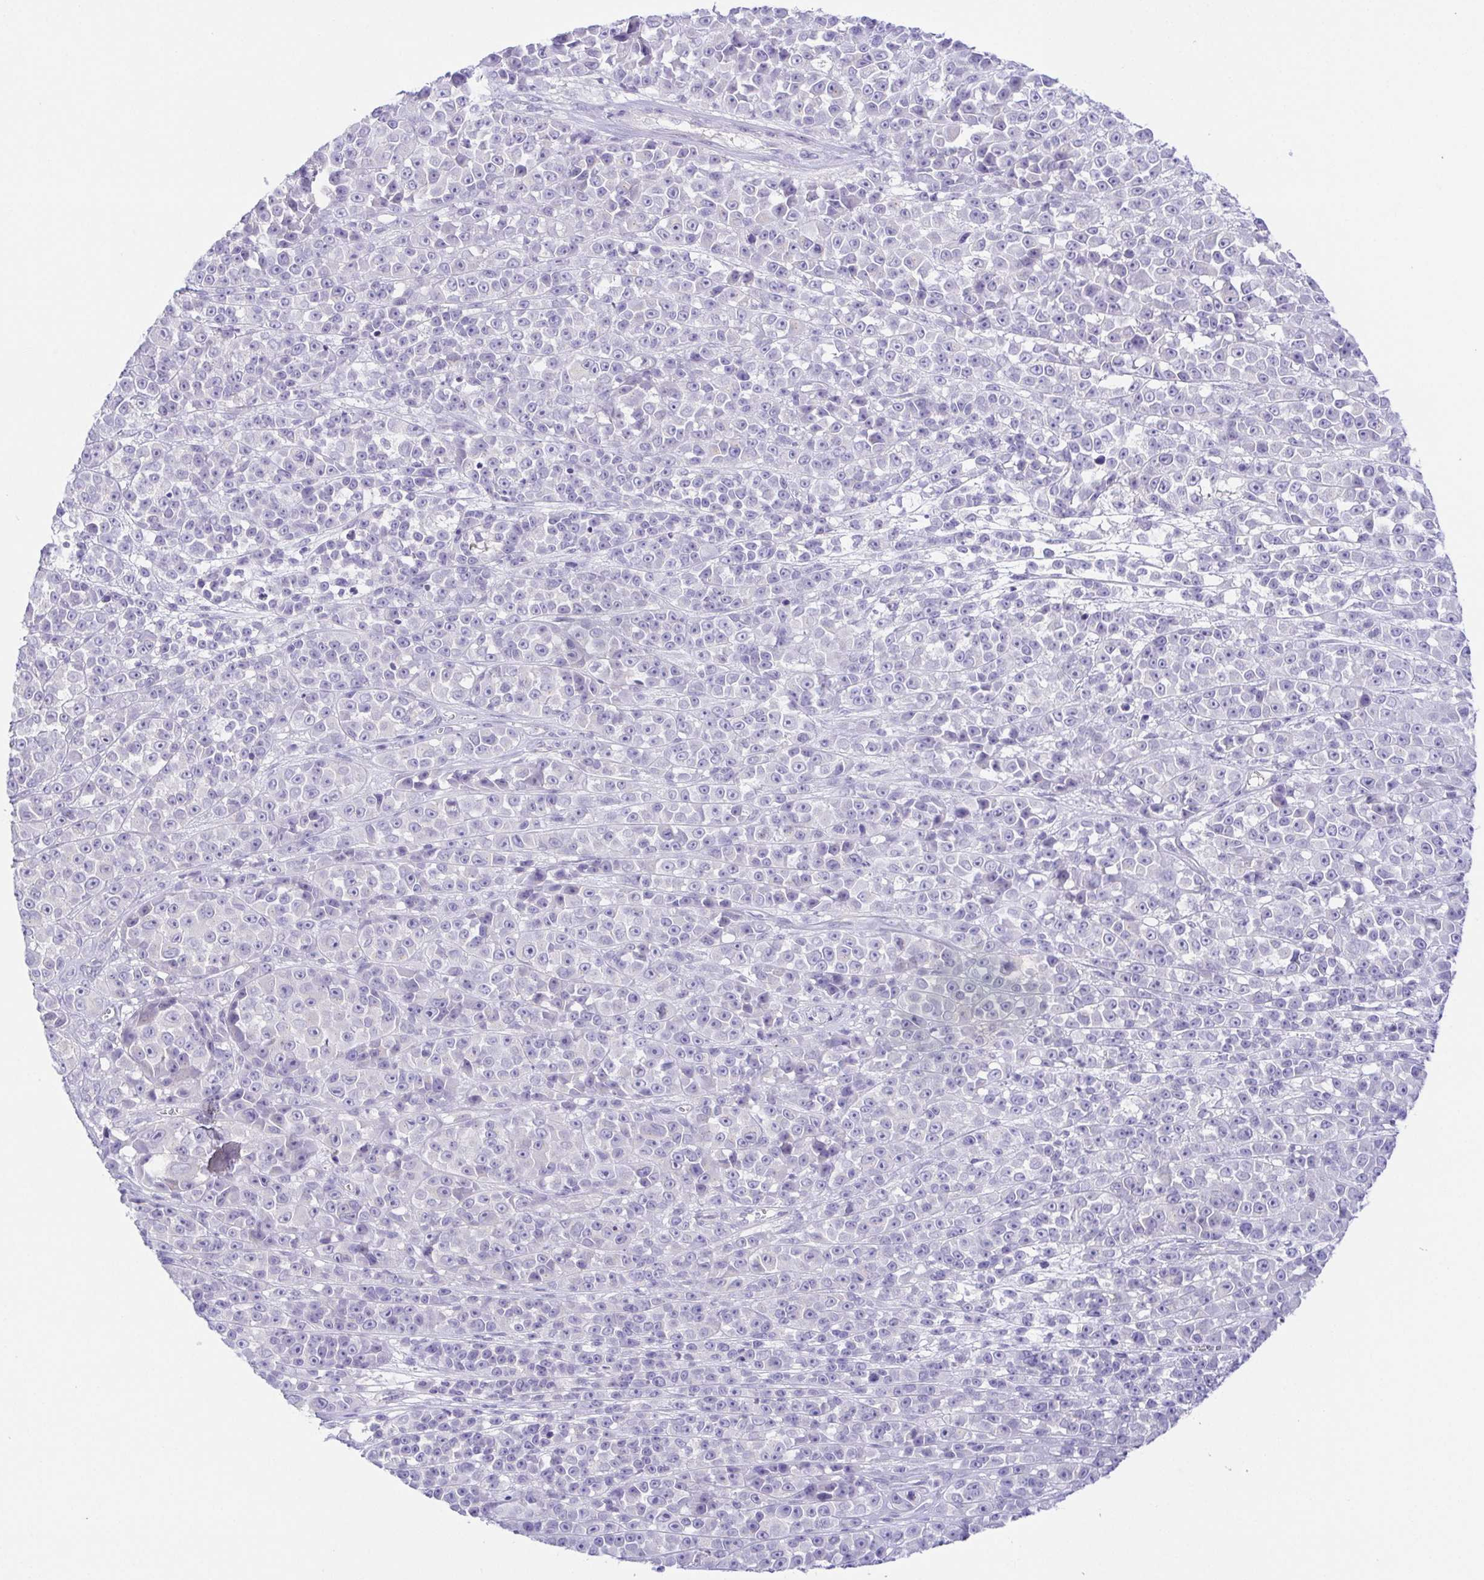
{"staining": {"intensity": "negative", "quantity": "none", "location": "none"}, "tissue": "melanoma", "cell_type": "Tumor cells", "image_type": "cancer", "snomed": [{"axis": "morphology", "description": "Malignant melanoma, NOS"}, {"axis": "topography", "description": "Skin"}, {"axis": "topography", "description": "Skin of back"}], "caption": "IHC micrograph of melanoma stained for a protein (brown), which displays no positivity in tumor cells.", "gene": "KRTDAP", "patient": {"sex": "male", "age": 91}}